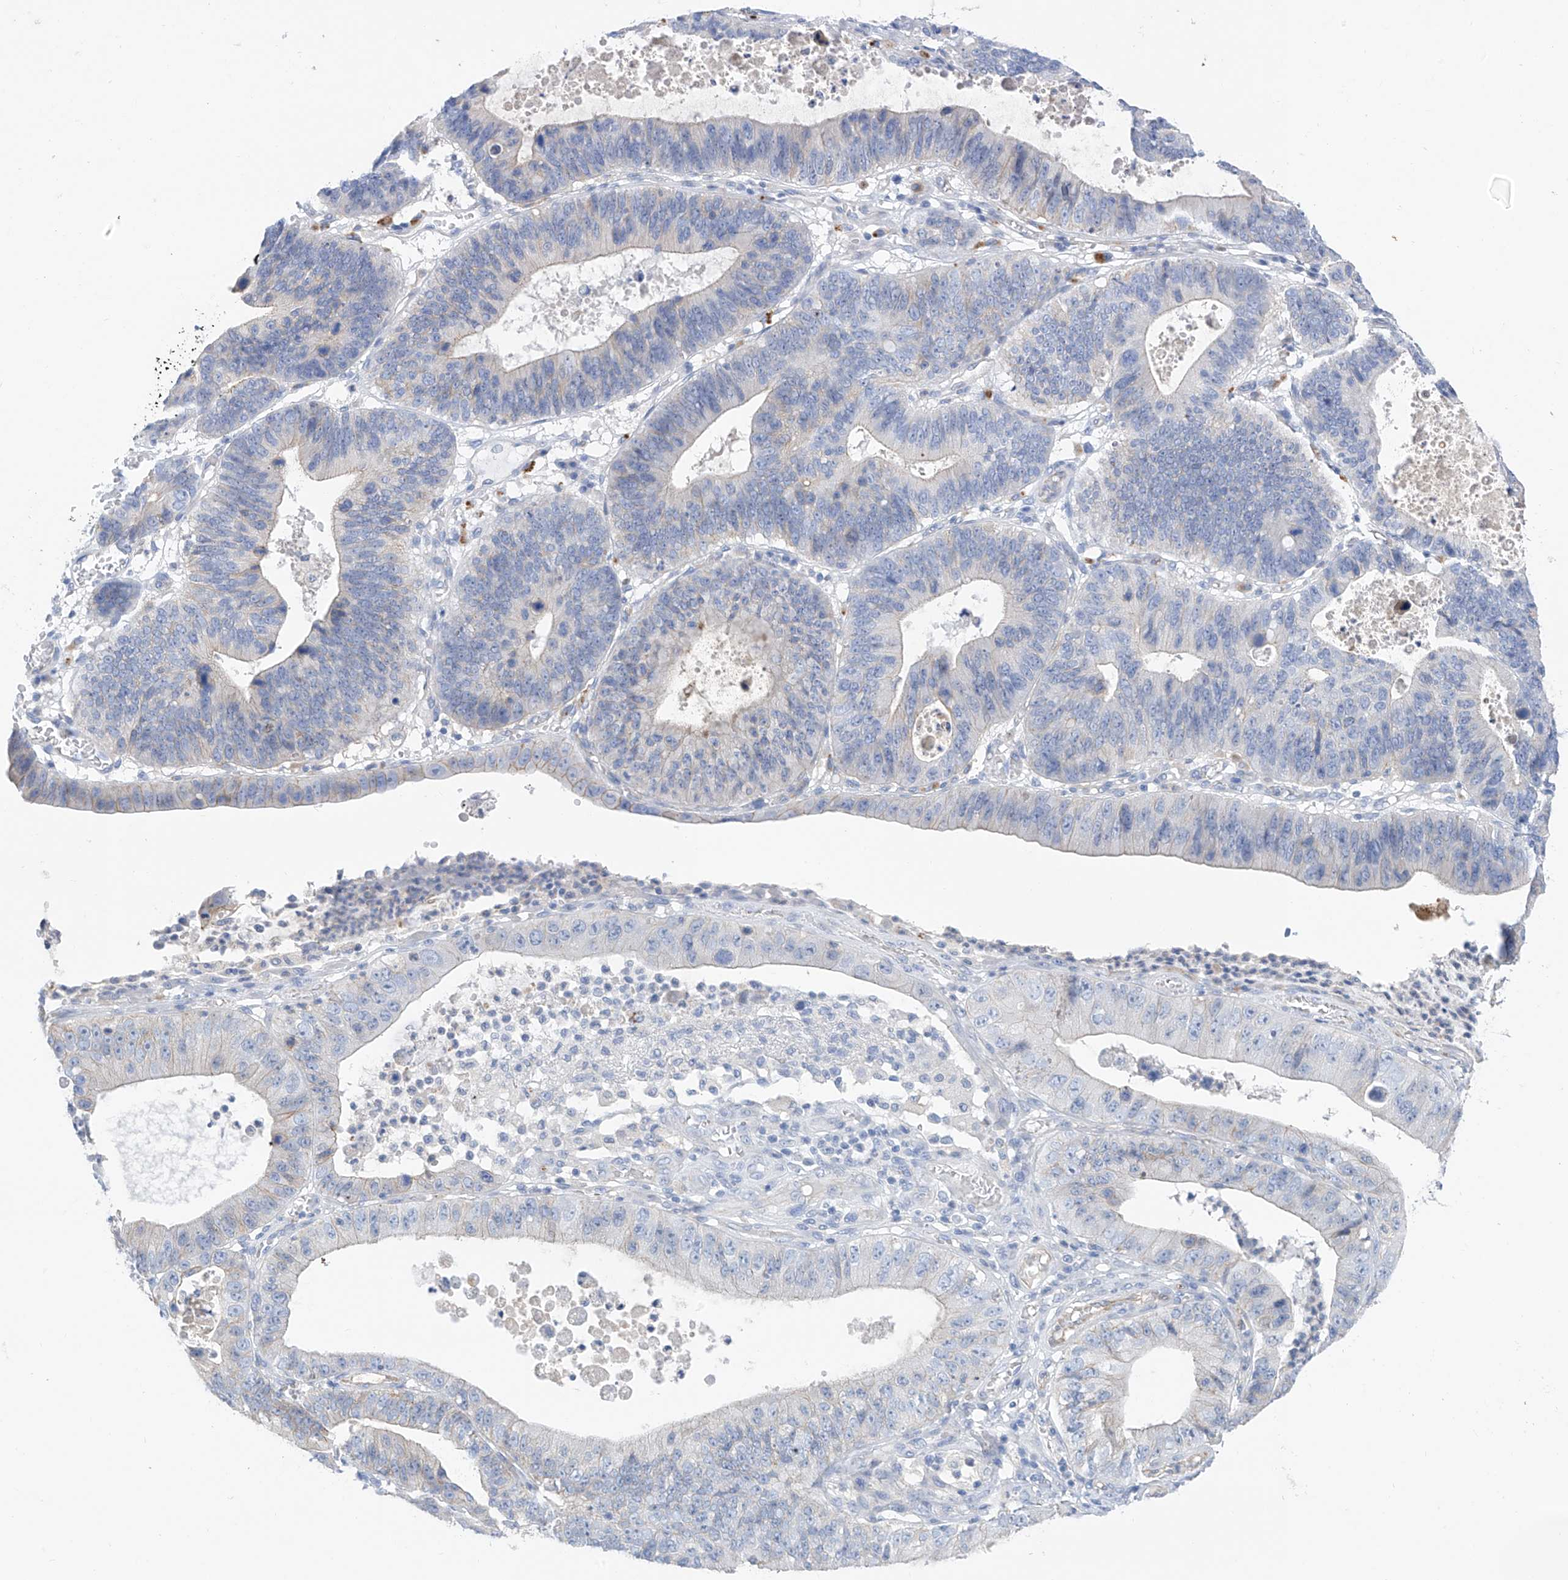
{"staining": {"intensity": "weak", "quantity": "<25%", "location": "cytoplasmic/membranous"}, "tissue": "stomach cancer", "cell_type": "Tumor cells", "image_type": "cancer", "snomed": [{"axis": "morphology", "description": "Adenocarcinoma, NOS"}, {"axis": "topography", "description": "Stomach"}], "caption": "Tumor cells are negative for protein expression in human stomach adenocarcinoma.", "gene": "ITGA9", "patient": {"sex": "male", "age": 59}}